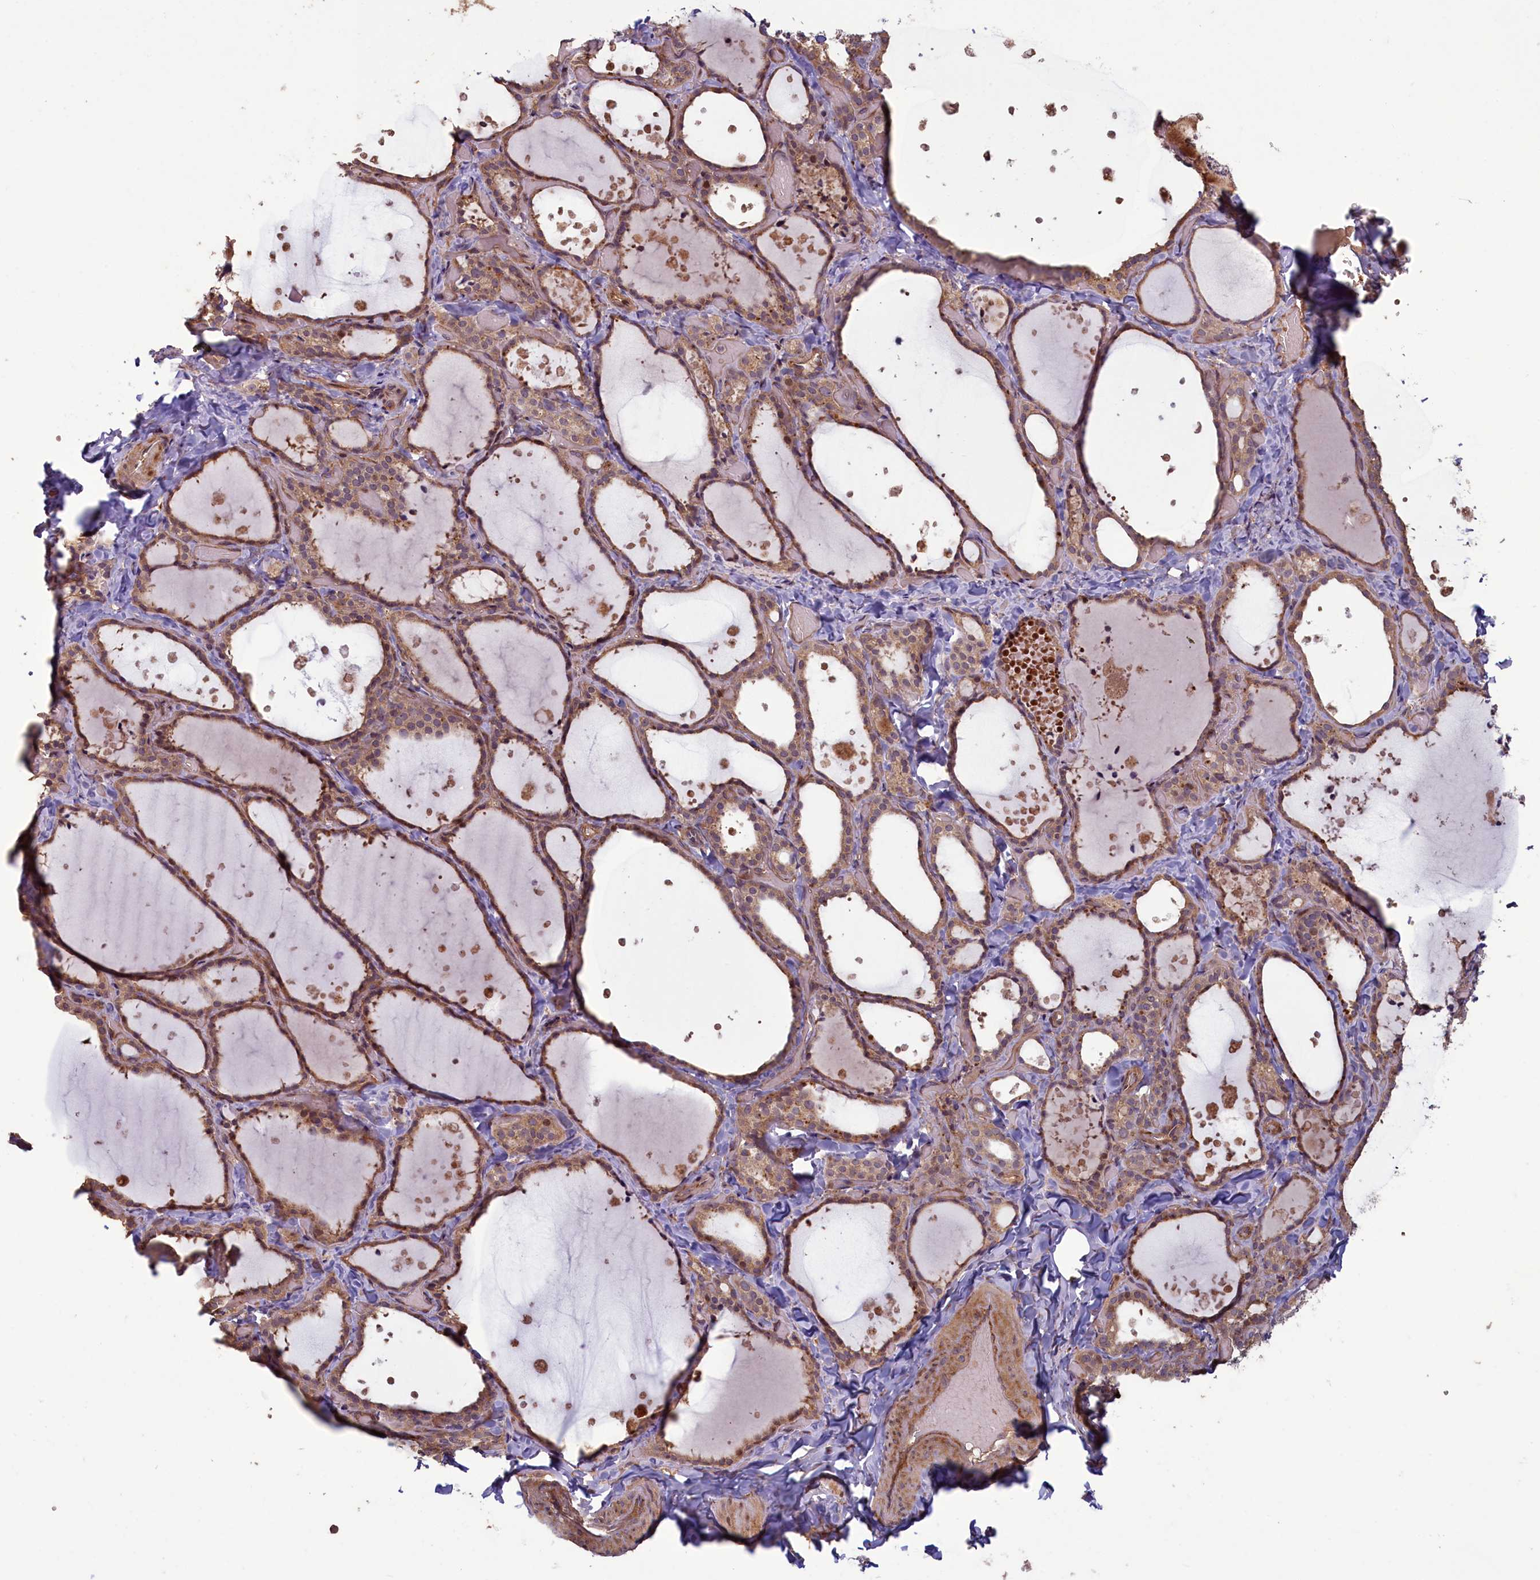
{"staining": {"intensity": "weak", "quantity": ">75%", "location": "cytoplasmic/membranous,nuclear"}, "tissue": "thyroid gland", "cell_type": "Glandular cells", "image_type": "normal", "snomed": [{"axis": "morphology", "description": "Normal tissue, NOS"}, {"axis": "topography", "description": "Thyroid gland"}], "caption": "High-power microscopy captured an immunohistochemistry image of unremarkable thyroid gland, revealing weak cytoplasmic/membranous,nuclear positivity in approximately >75% of glandular cells. (DAB = brown stain, brightfield microscopy at high magnification).", "gene": "CIAO2B", "patient": {"sex": "female", "age": 44}}